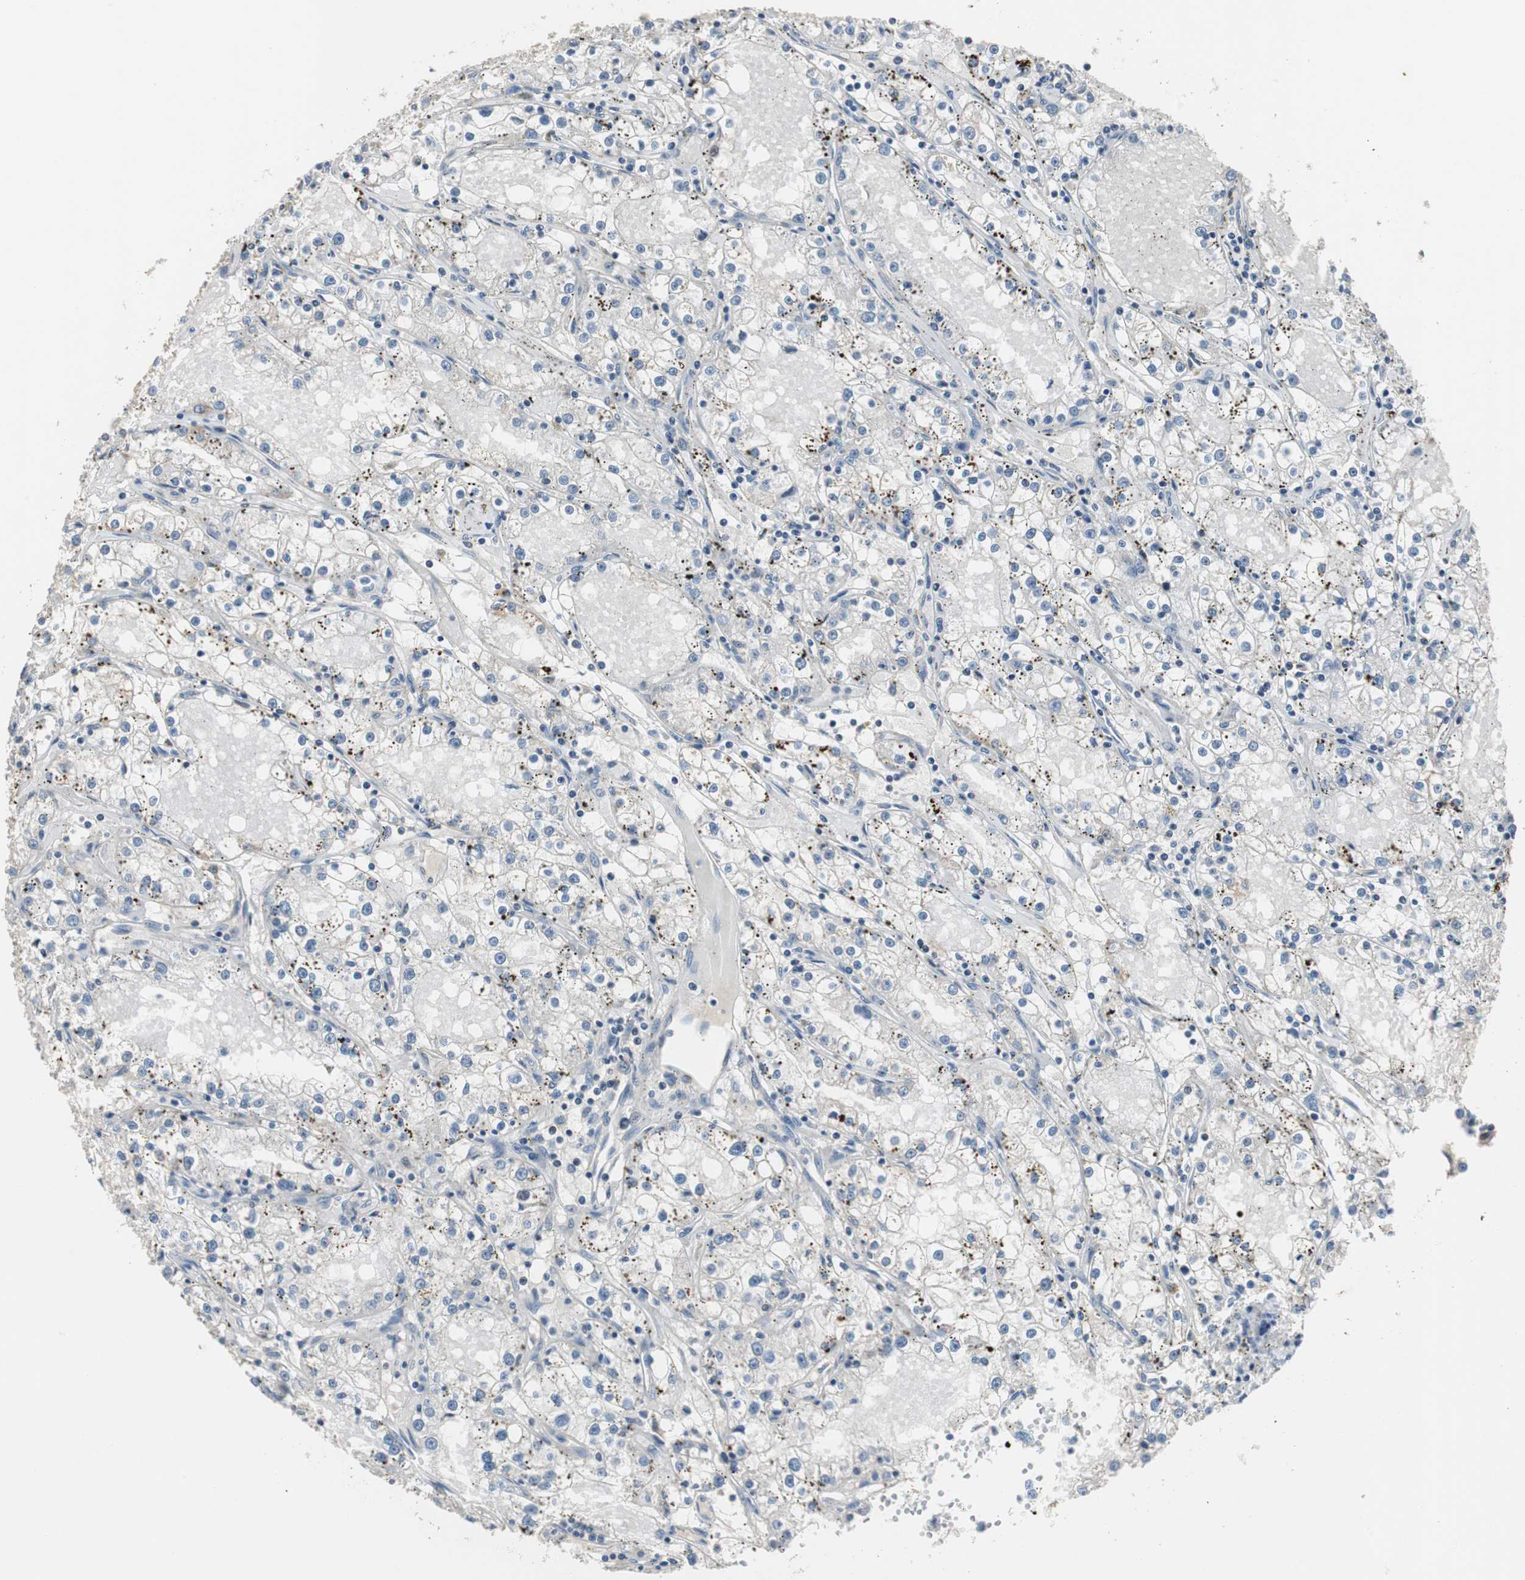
{"staining": {"intensity": "negative", "quantity": "none", "location": "none"}, "tissue": "renal cancer", "cell_type": "Tumor cells", "image_type": "cancer", "snomed": [{"axis": "morphology", "description": "Adenocarcinoma, NOS"}, {"axis": "topography", "description": "Kidney"}], "caption": "Immunohistochemical staining of human adenocarcinoma (renal) shows no significant positivity in tumor cells. (DAB (3,3'-diaminobenzidine) immunohistochemistry (IHC), high magnification).", "gene": "MYT1", "patient": {"sex": "male", "age": 56}}